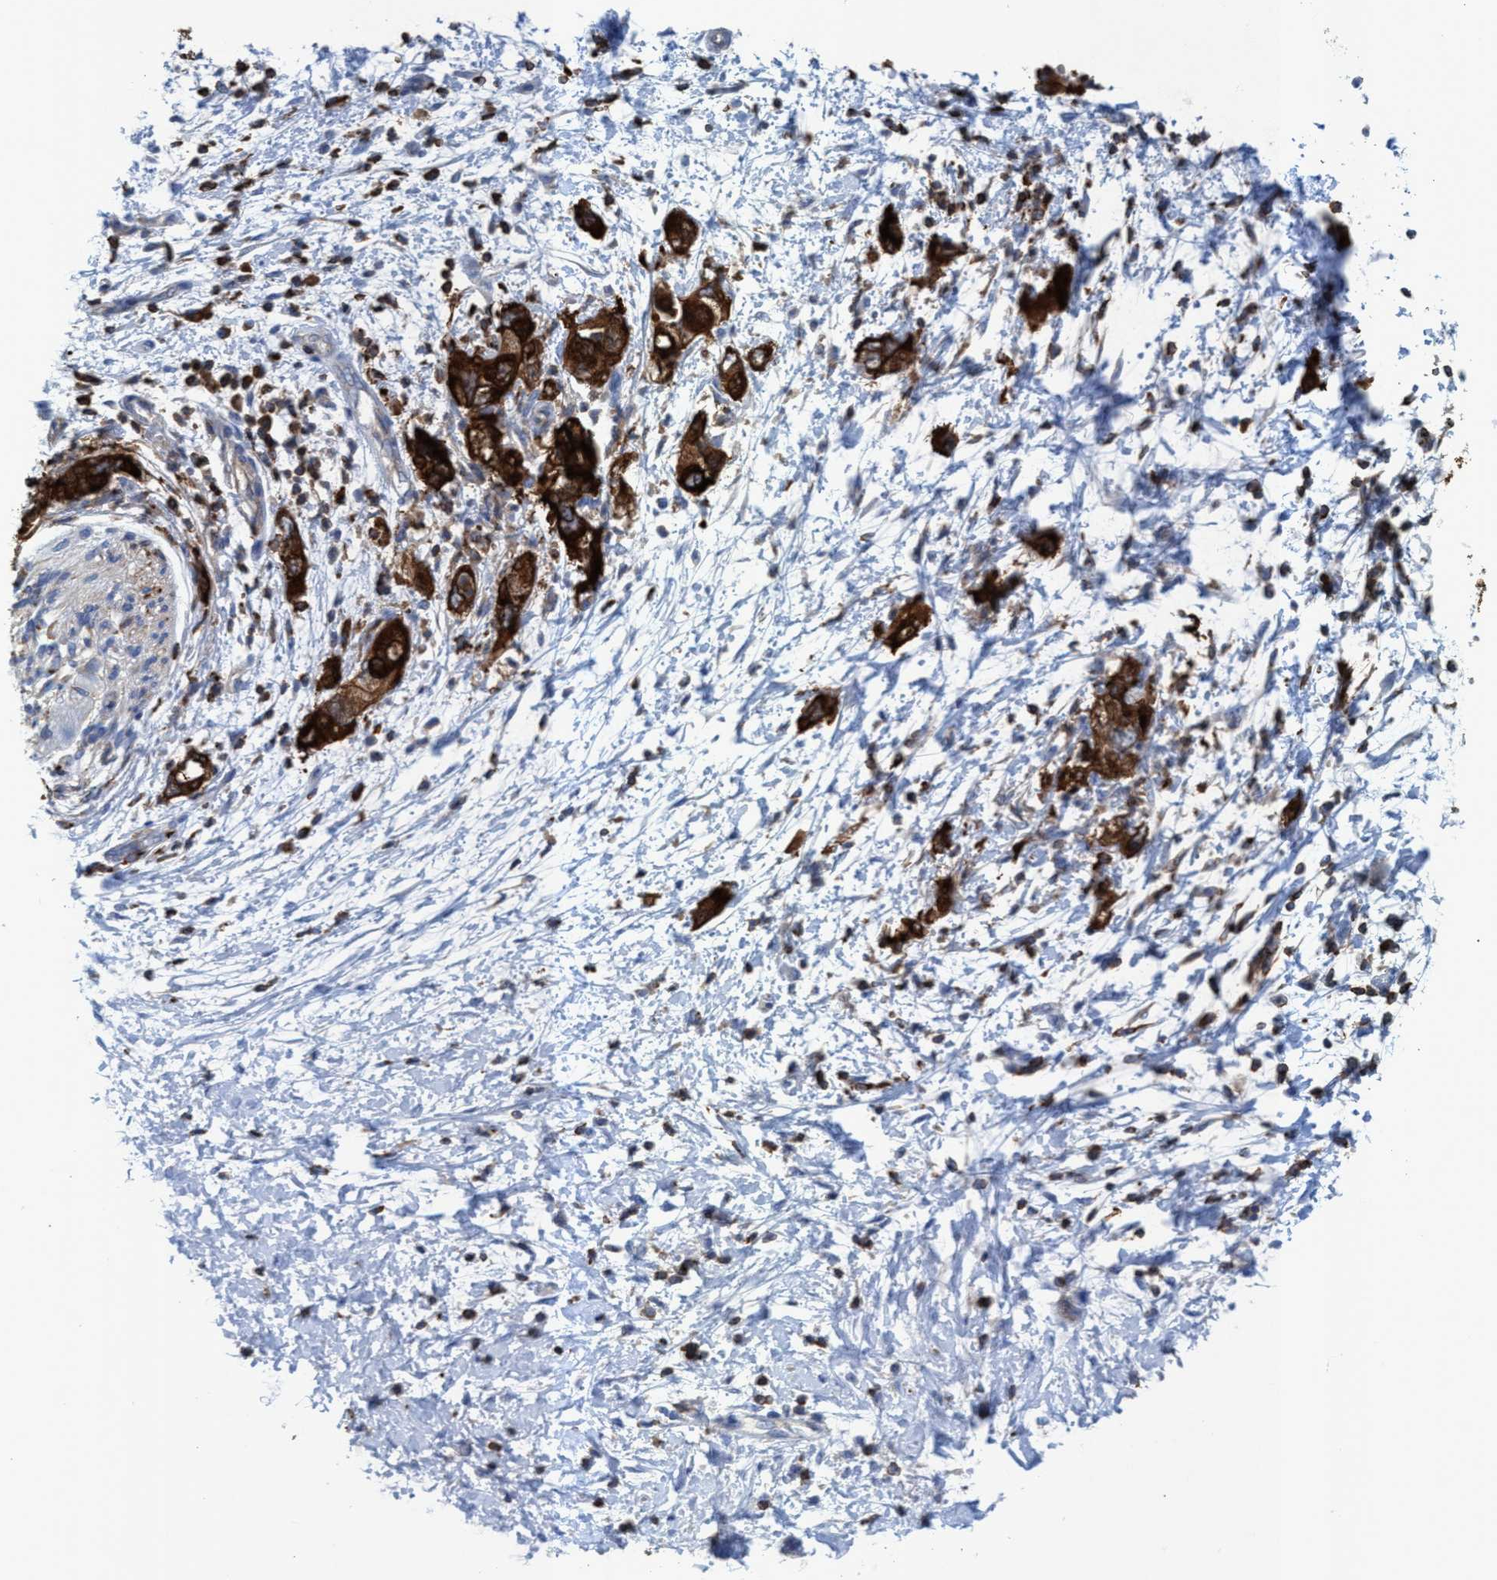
{"staining": {"intensity": "strong", "quantity": ">75%", "location": "cytoplasmic/membranous"}, "tissue": "pancreatic cancer", "cell_type": "Tumor cells", "image_type": "cancer", "snomed": [{"axis": "morphology", "description": "Adenocarcinoma, NOS"}, {"axis": "topography", "description": "Pancreas"}], "caption": "A high-resolution micrograph shows immunohistochemistry (IHC) staining of adenocarcinoma (pancreatic), which displays strong cytoplasmic/membranous expression in approximately >75% of tumor cells.", "gene": "EZR", "patient": {"sex": "female", "age": 73}}